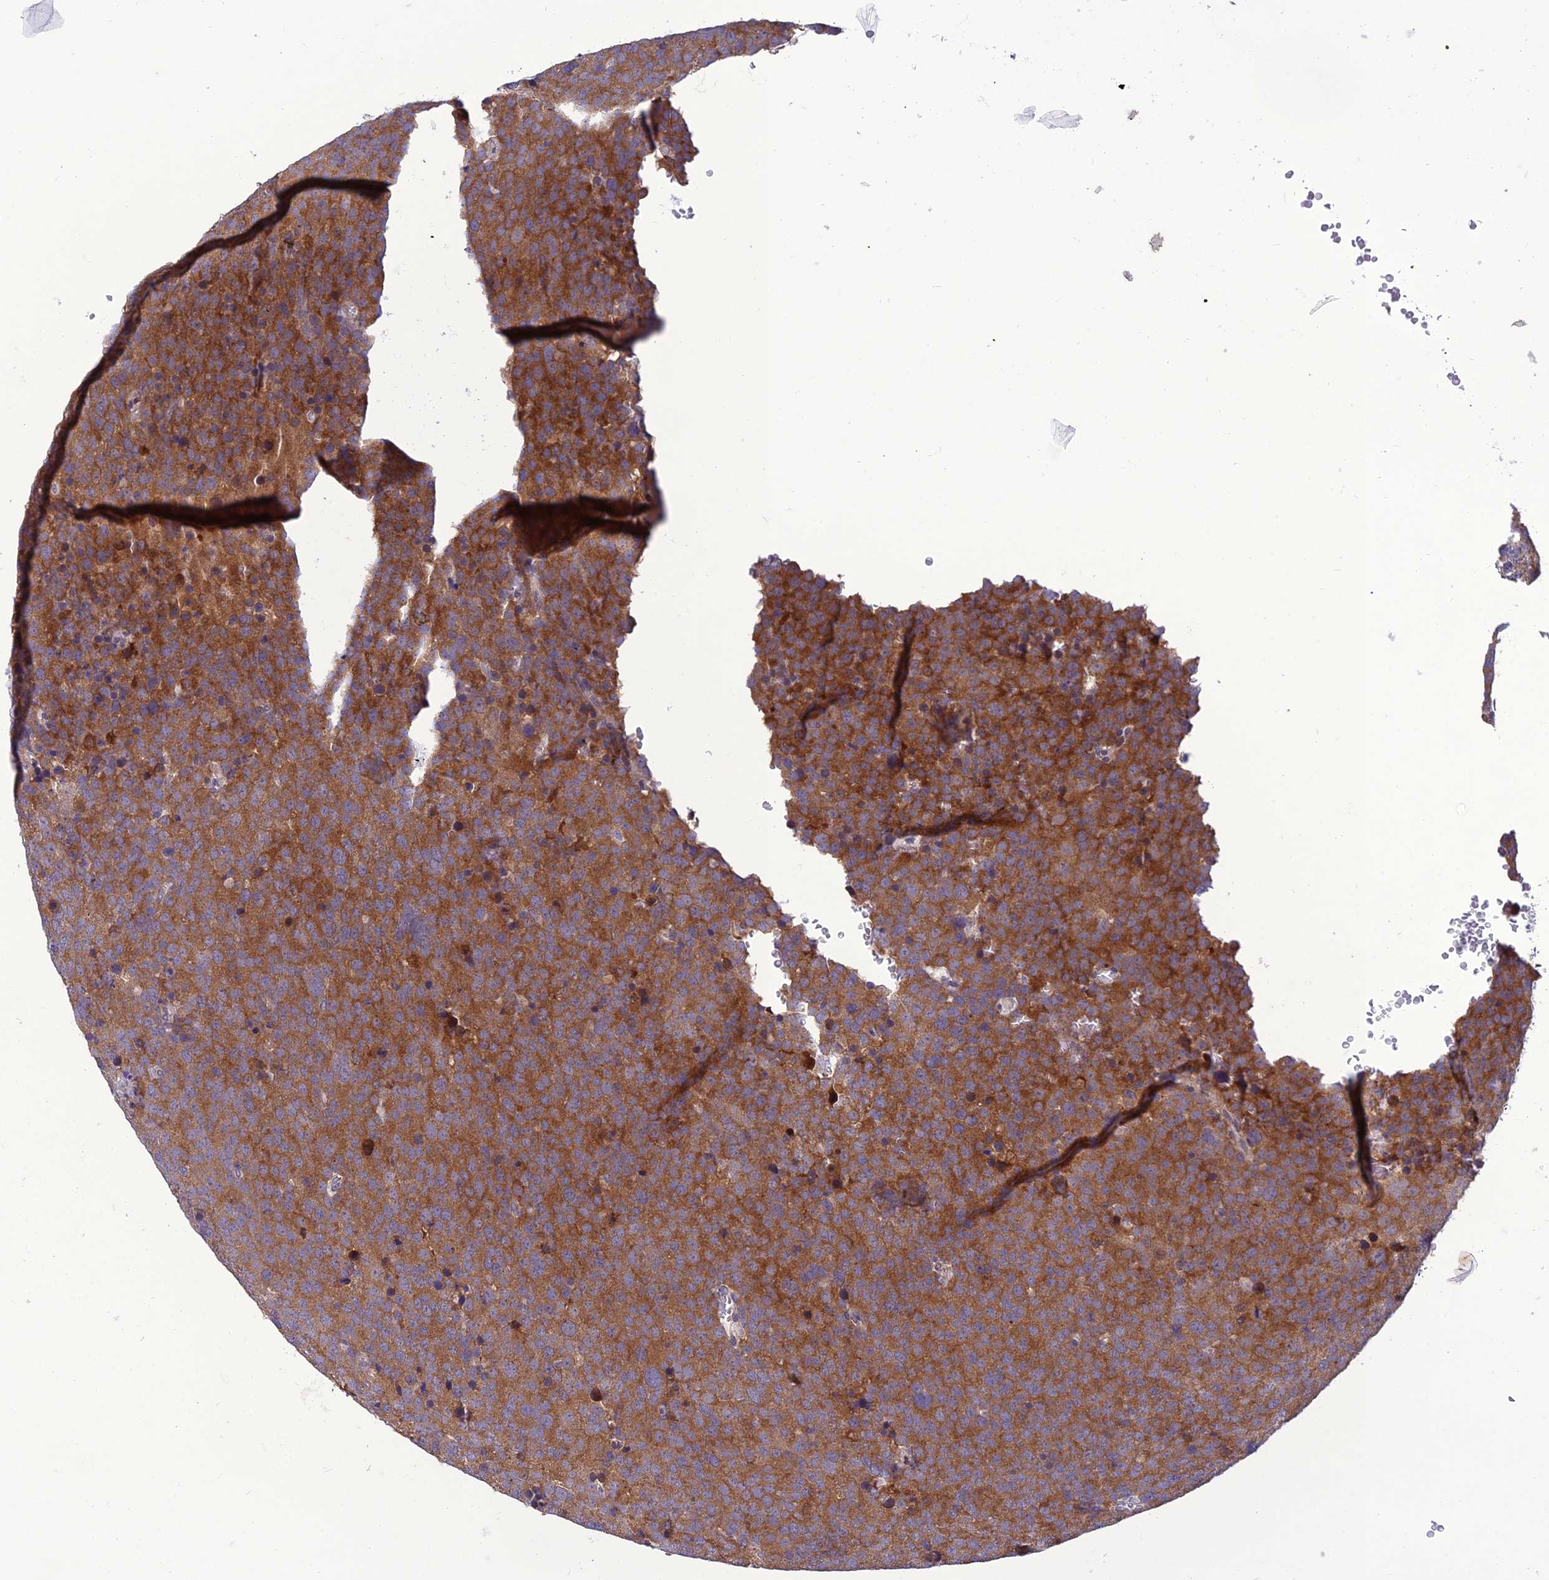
{"staining": {"intensity": "moderate", "quantity": ">75%", "location": "cytoplasmic/membranous"}, "tissue": "testis cancer", "cell_type": "Tumor cells", "image_type": "cancer", "snomed": [{"axis": "morphology", "description": "Seminoma, NOS"}, {"axis": "topography", "description": "Testis"}], "caption": "Immunohistochemistry (IHC) histopathology image of neoplastic tissue: seminoma (testis) stained using immunohistochemistry exhibits medium levels of moderate protein expression localized specifically in the cytoplasmic/membranous of tumor cells, appearing as a cytoplasmic/membranous brown color.", "gene": "GAB4", "patient": {"sex": "male", "age": 71}}